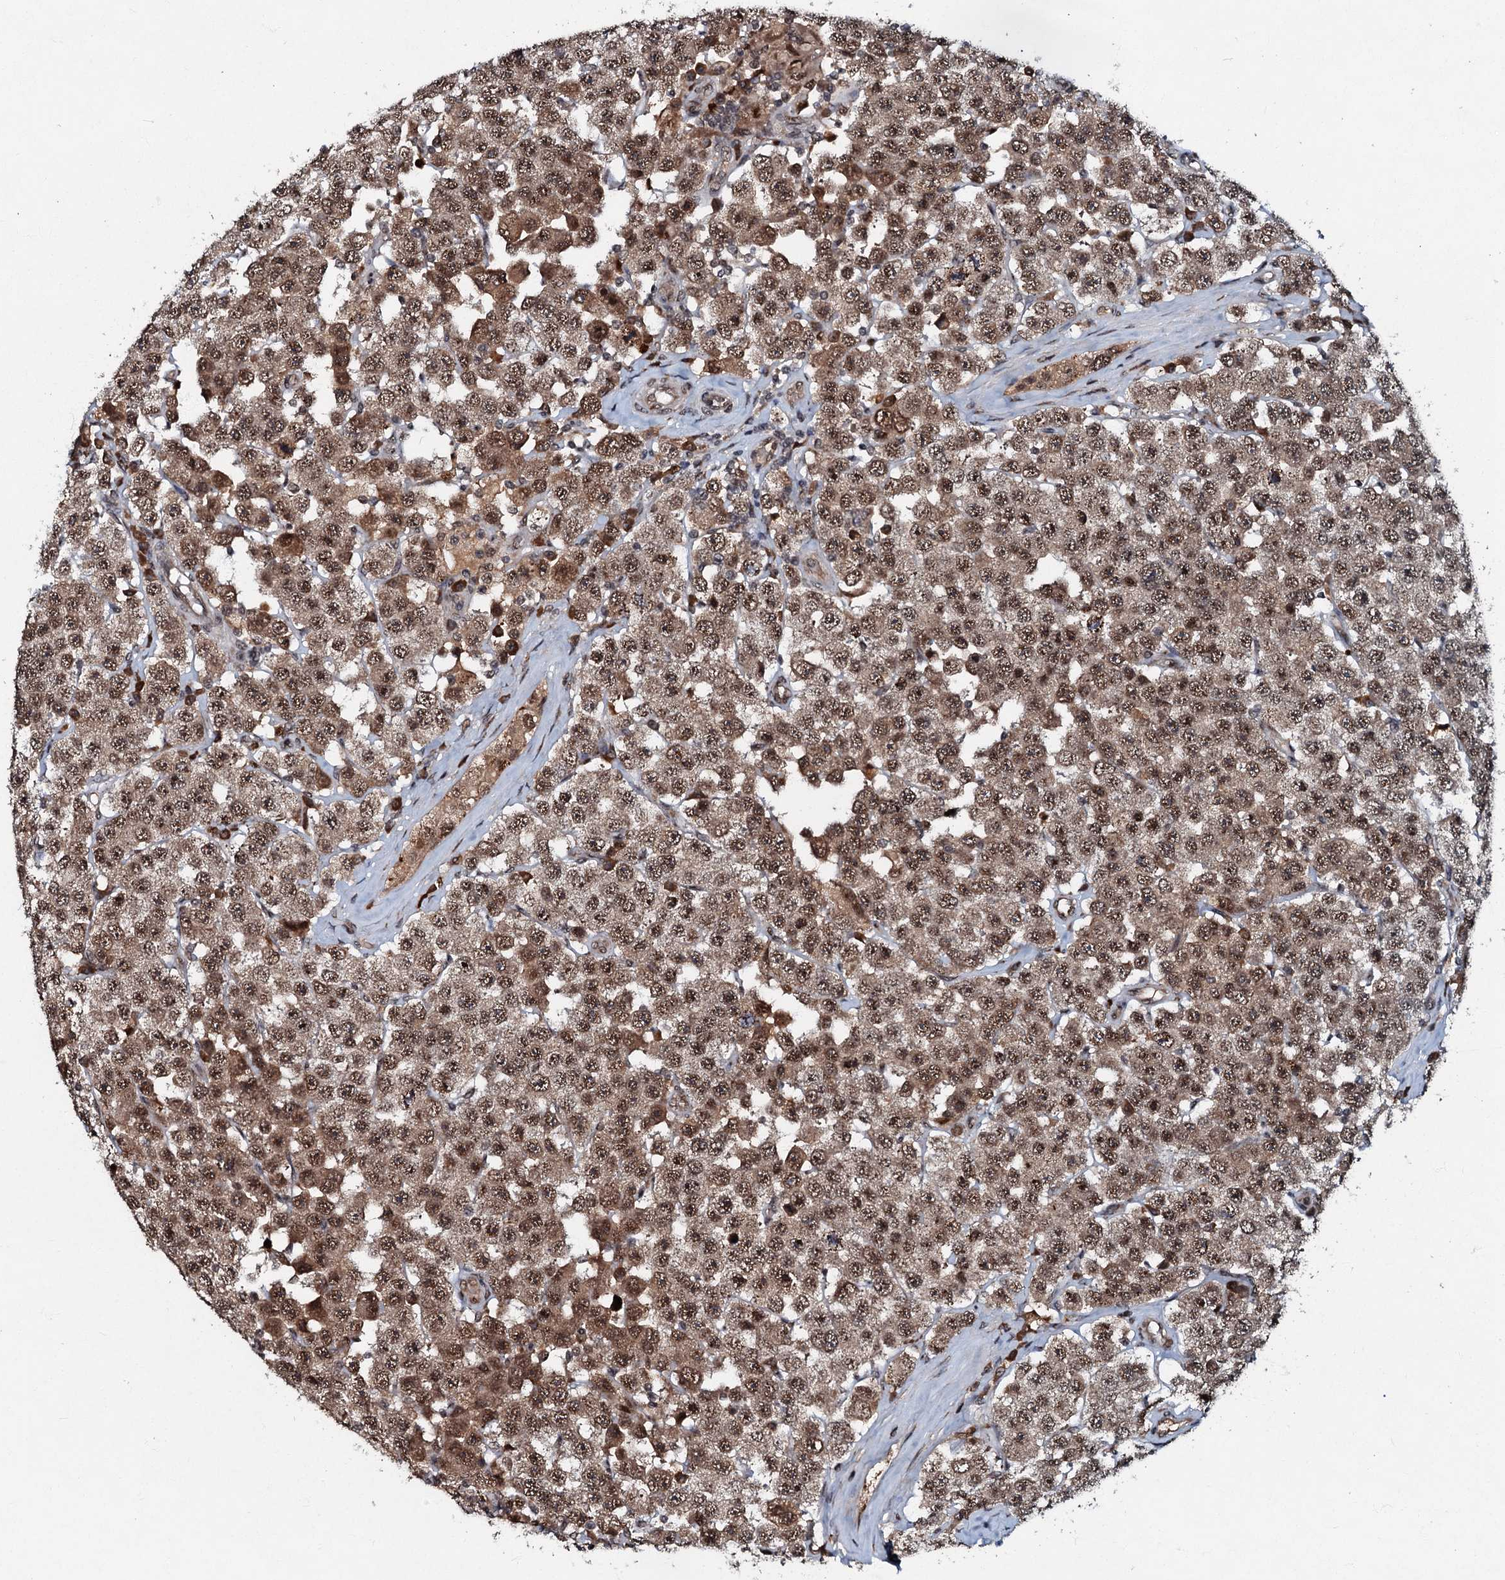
{"staining": {"intensity": "moderate", "quantity": ">75%", "location": "cytoplasmic/membranous,nuclear"}, "tissue": "testis cancer", "cell_type": "Tumor cells", "image_type": "cancer", "snomed": [{"axis": "morphology", "description": "Seminoma, NOS"}, {"axis": "topography", "description": "Testis"}], "caption": "A brown stain highlights moderate cytoplasmic/membranous and nuclear staining of a protein in human testis cancer (seminoma) tumor cells.", "gene": "C18orf32", "patient": {"sex": "male", "age": 28}}